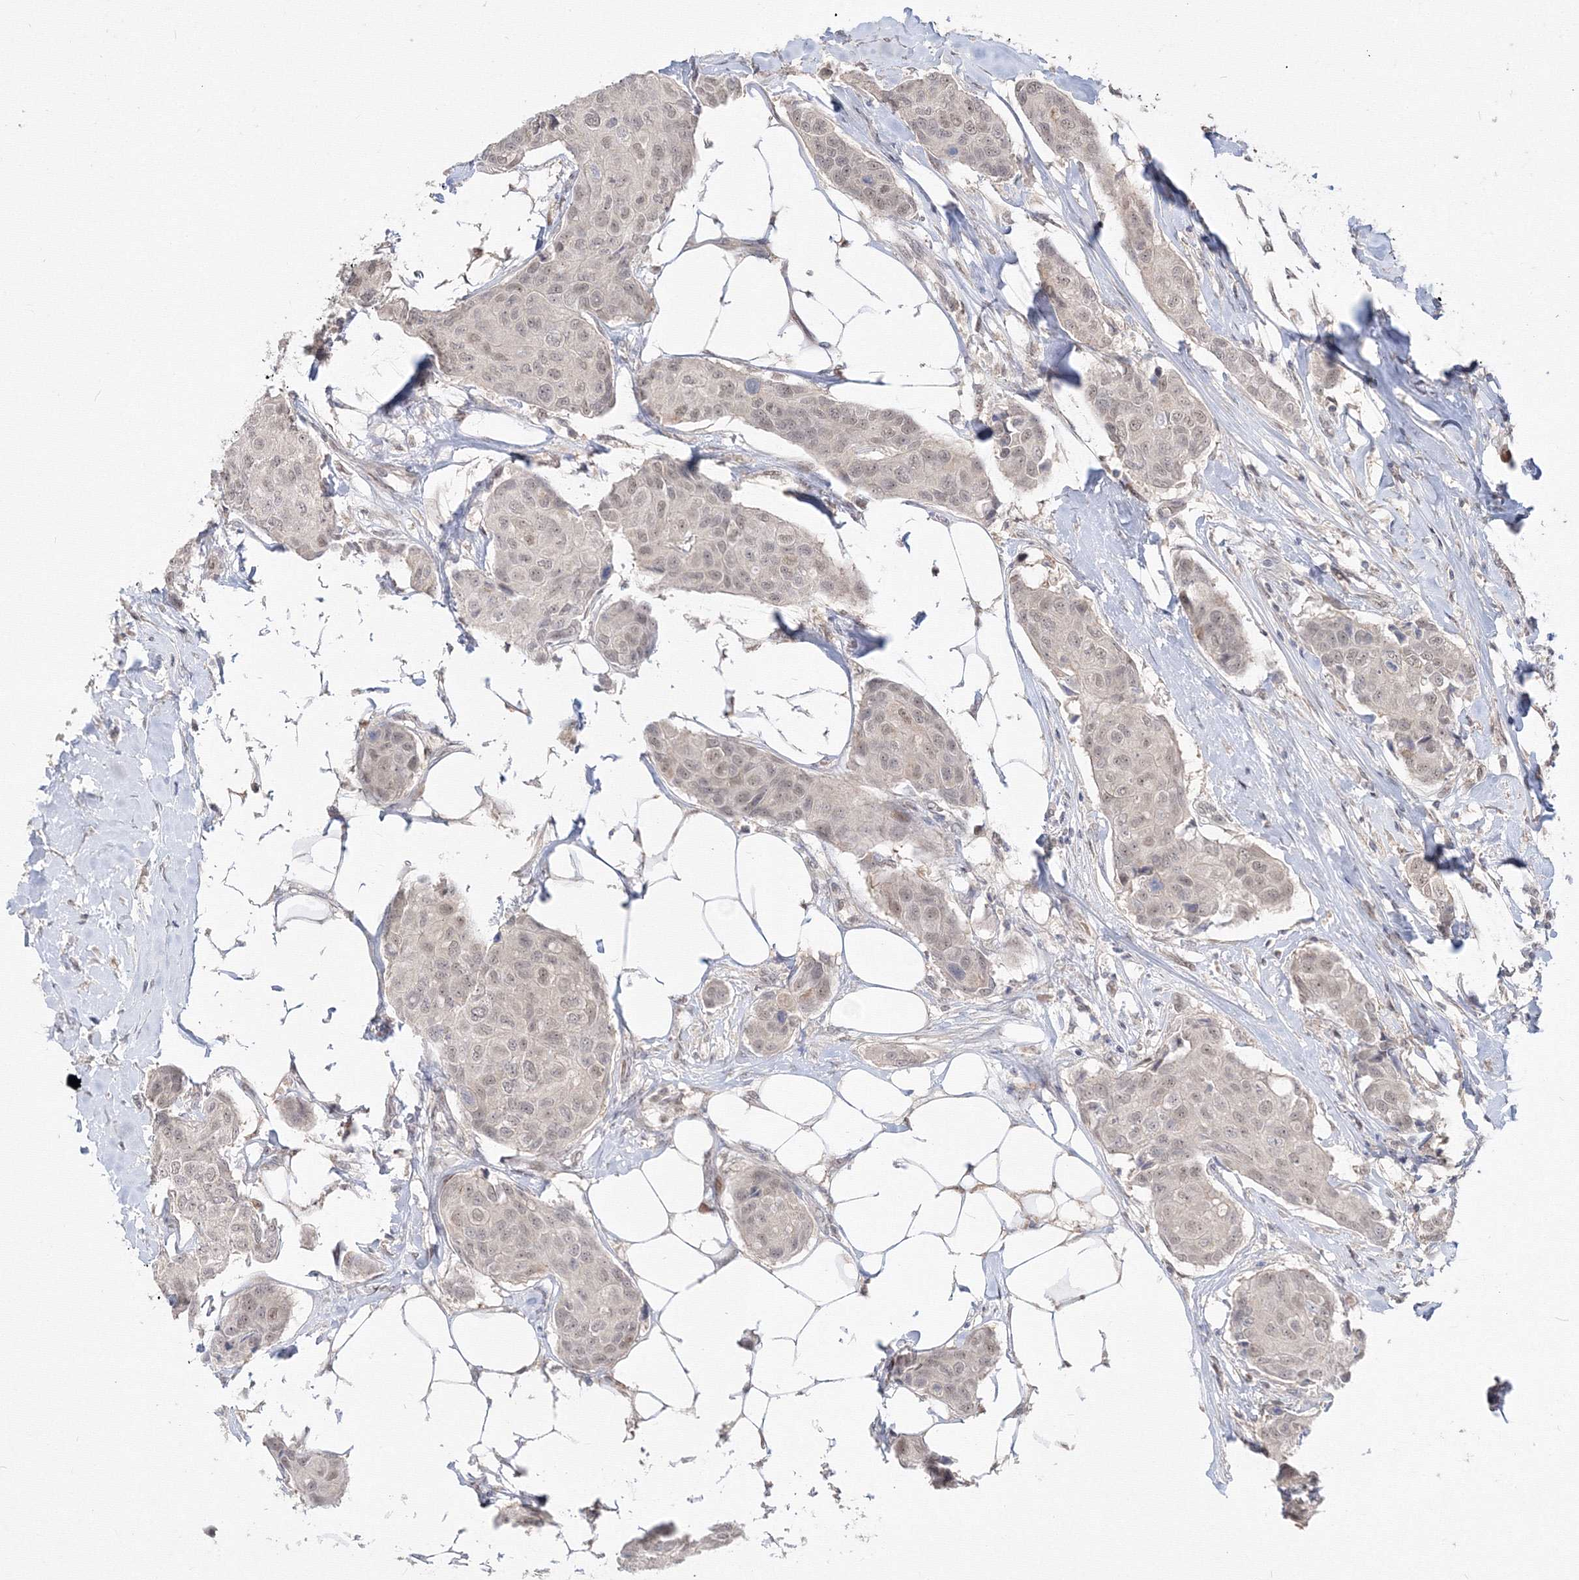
{"staining": {"intensity": "weak", "quantity": "<25%", "location": "nuclear"}, "tissue": "breast cancer", "cell_type": "Tumor cells", "image_type": "cancer", "snomed": [{"axis": "morphology", "description": "Duct carcinoma"}, {"axis": "topography", "description": "Breast"}], "caption": "Tumor cells are negative for protein expression in human breast cancer (invasive ductal carcinoma).", "gene": "COPS4", "patient": {"sex": "female", "age": 80}}